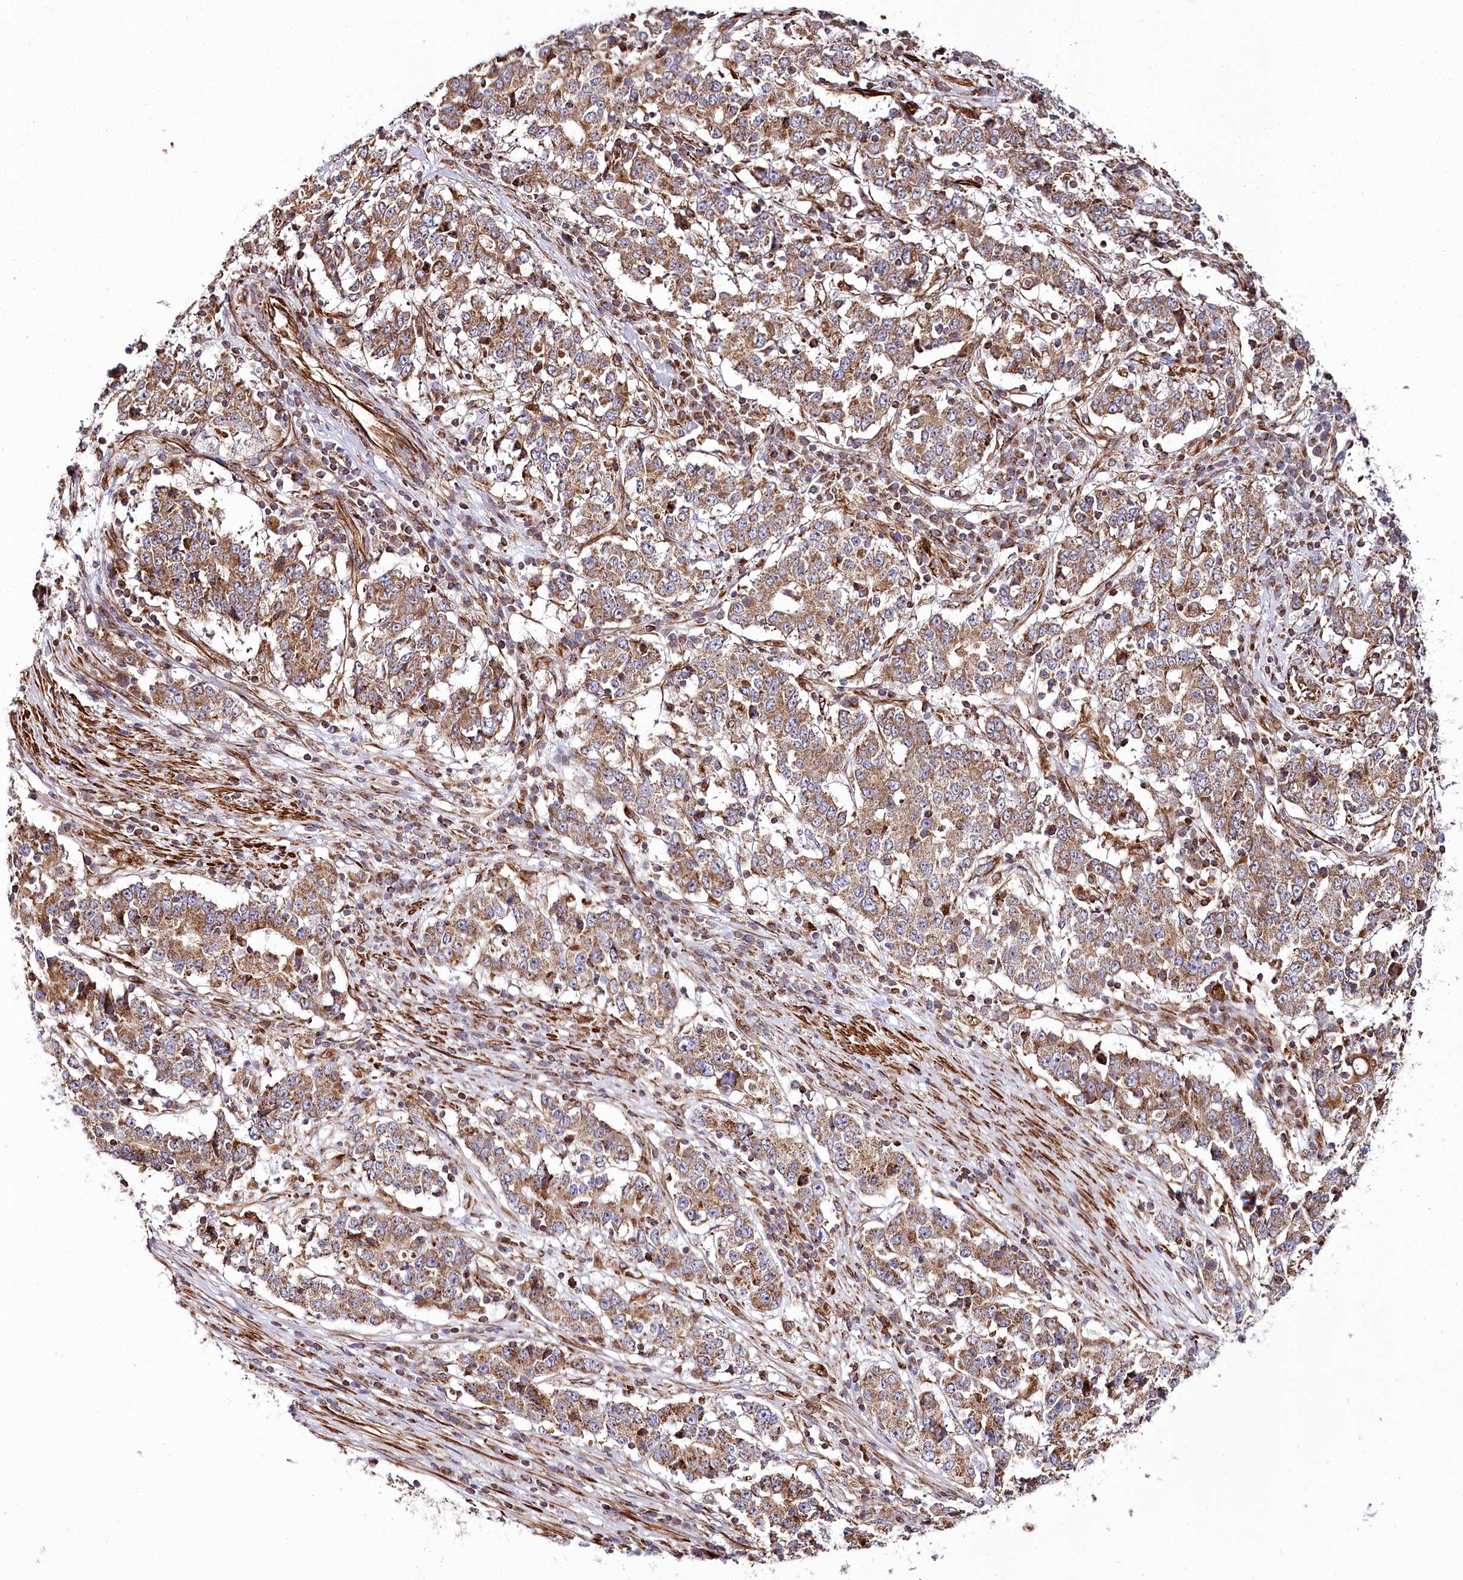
{"staining": {"intensity": "moderate", "quantity": ">75%", "location": "cytoplasmic/membranous"}, "tissue": "stomach cancer", "cell_type": "Tumor cells", "image_type": "cancer", "snomed": [{"axis": "morphology", "description": "Adenocarcinoma, NOS"}, {"axis": "topography", "description": "Stomach"}], "caption": "Stomach cancer tissue demonstrates moderate cytoplasmic/membranous positivity in about >75% of tumor cells", "gene": "THUMPD3", "patient": {"sex": "male", "age": 59}}